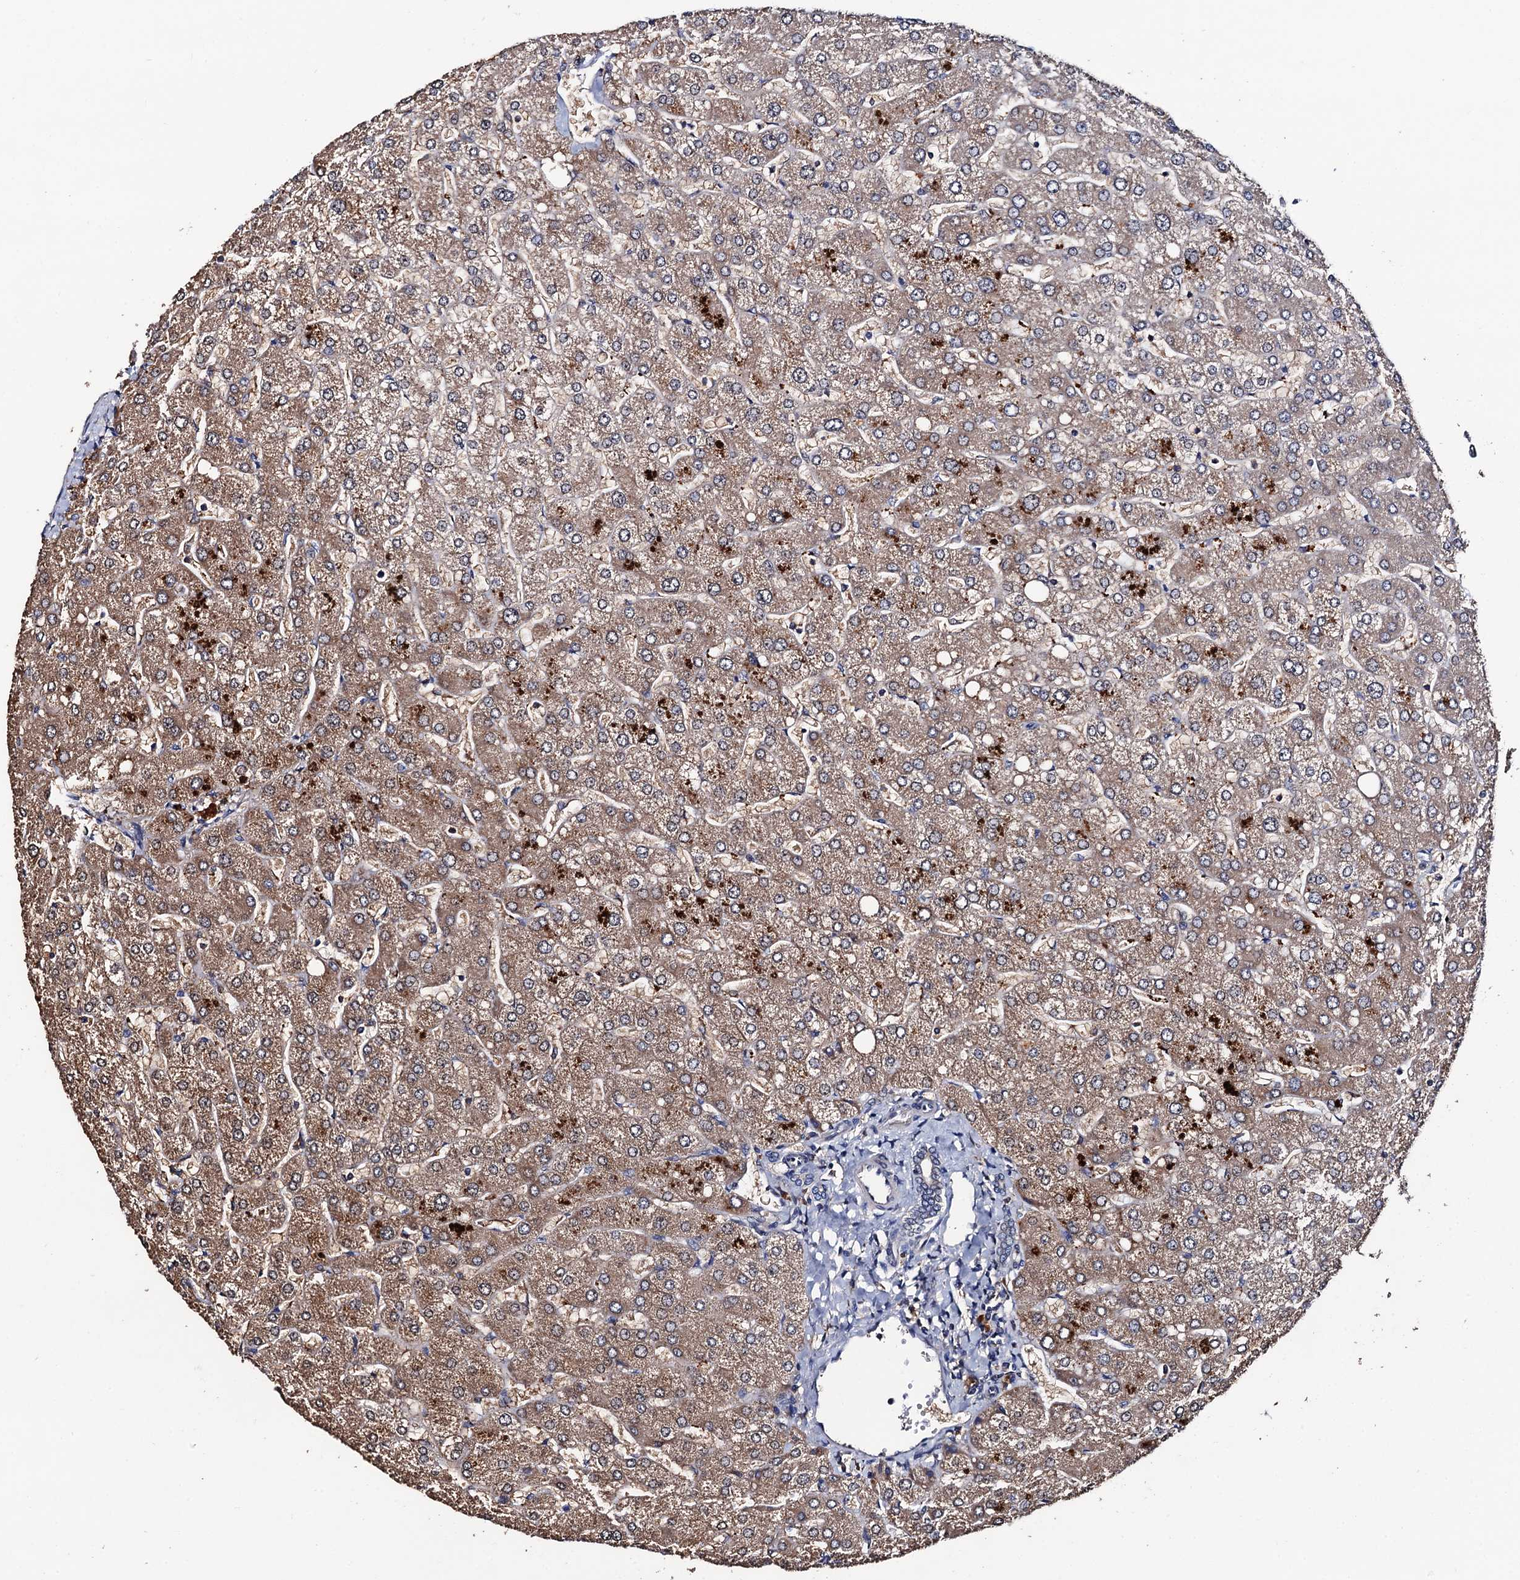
{"staining": {"intensity": "negative", "quantity": "none", "location": "none"}, "tissue": "liver", "cell_type": "Cholangiocytes", "image_type": "normal", "snomed": [{"axis": "morphology", "description": "Normal tissue, NOS"}, {"axis": "topography", "description": "Liver"}], "caption": "Human liver stained for a protein using immunohistochemistry (IHC) exhibits no positivity in cholangiocytes.", "gene": "RGS11", "patient": {"sex": "male", "age": 55}}